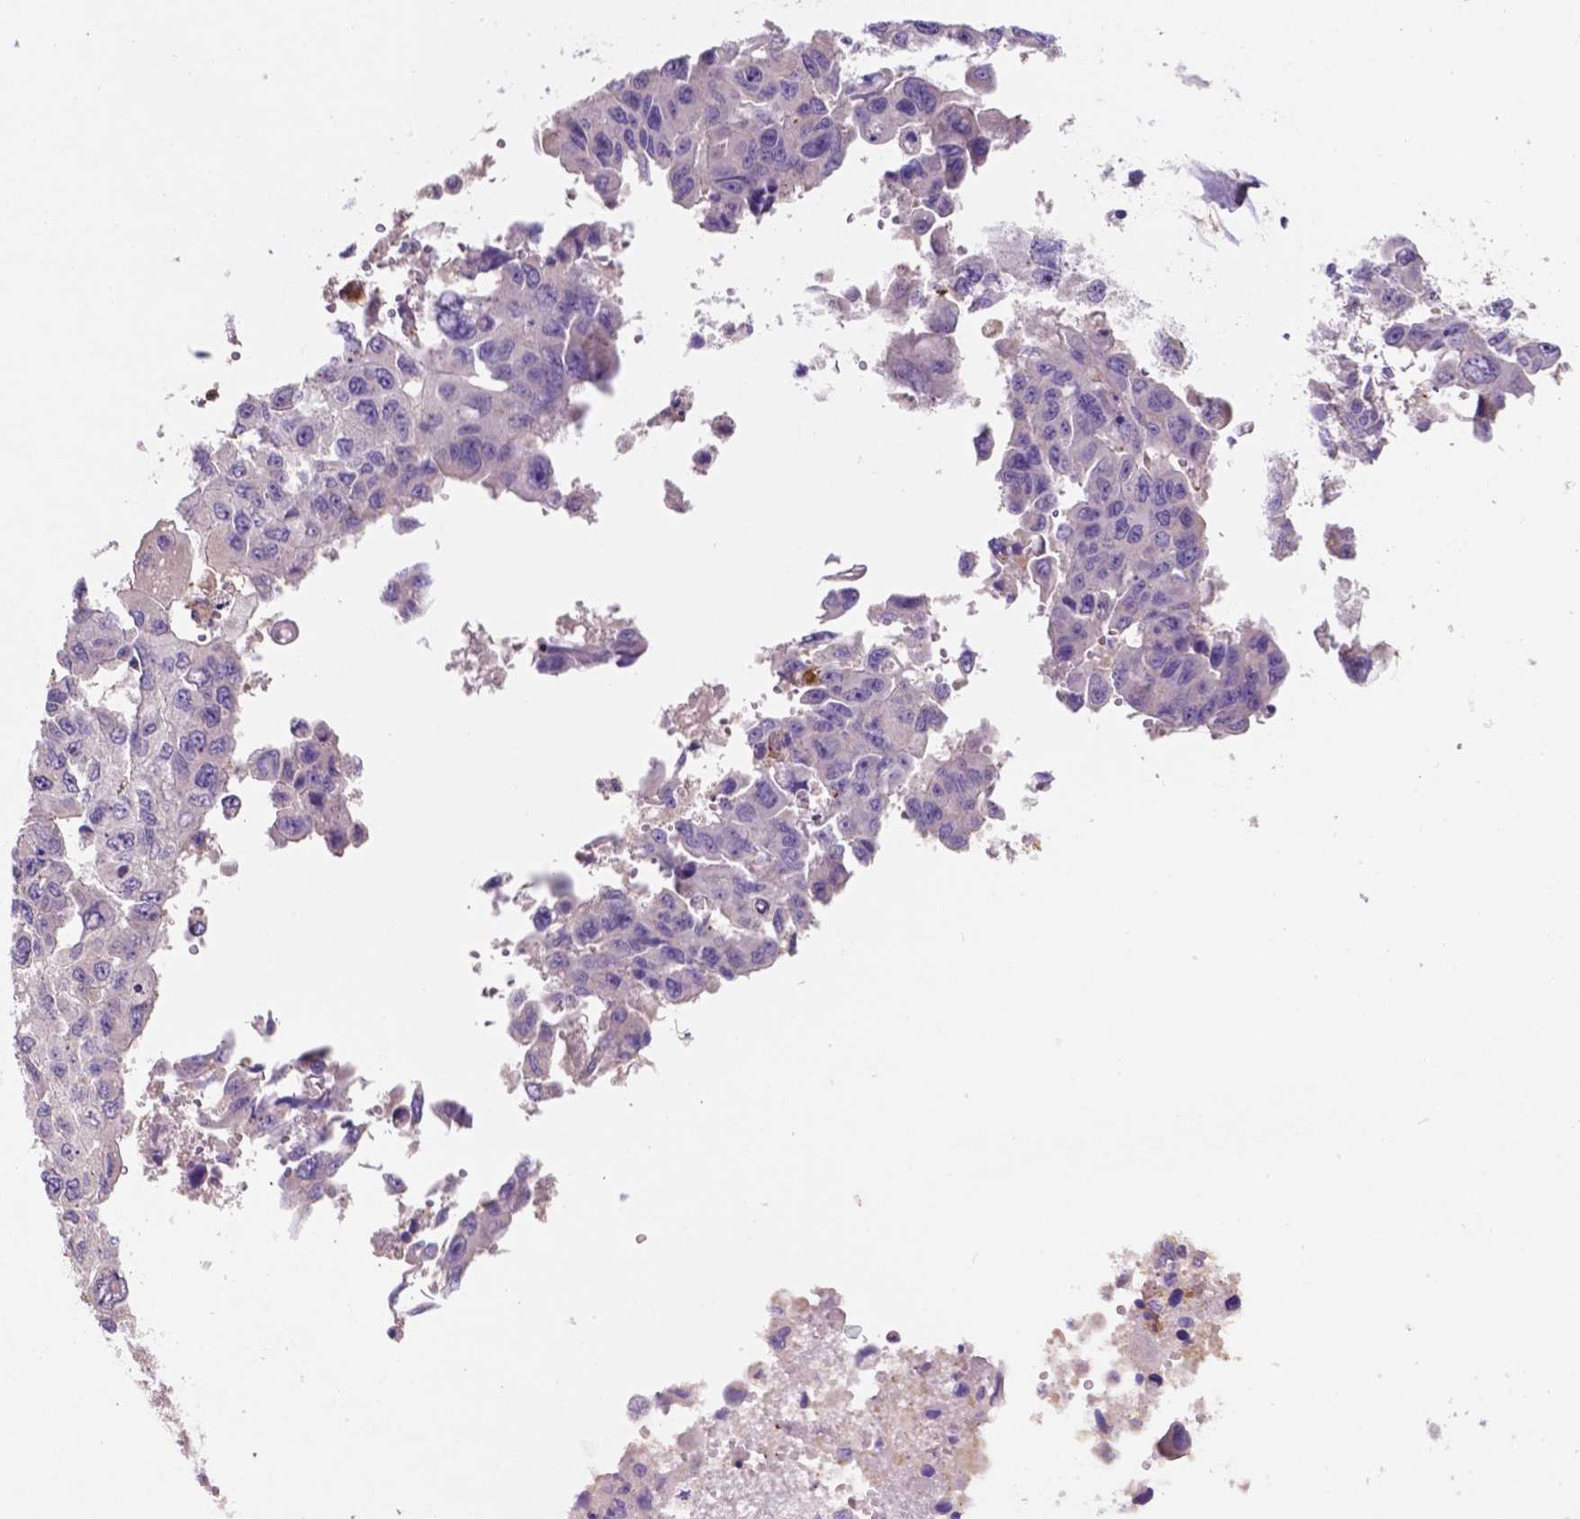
{"staining": {"intensity": "negative", "quantity": "none", "location": "none"}, "tissue": "lung cancer", "cell_type": "Tumor cells", "image_type": "cancer", "snomed": [{"axis": "morphology", "description": "Adenocarcinoma, NOS"}, {"axis": "topography", "description": "Lung"}], "caption": "This is an IHC image of human lung adenocarcinoma. There is no staining in tumor cells.", "gene": "MKRN2OS", "patient": {"sex": "male", "age": 64}}